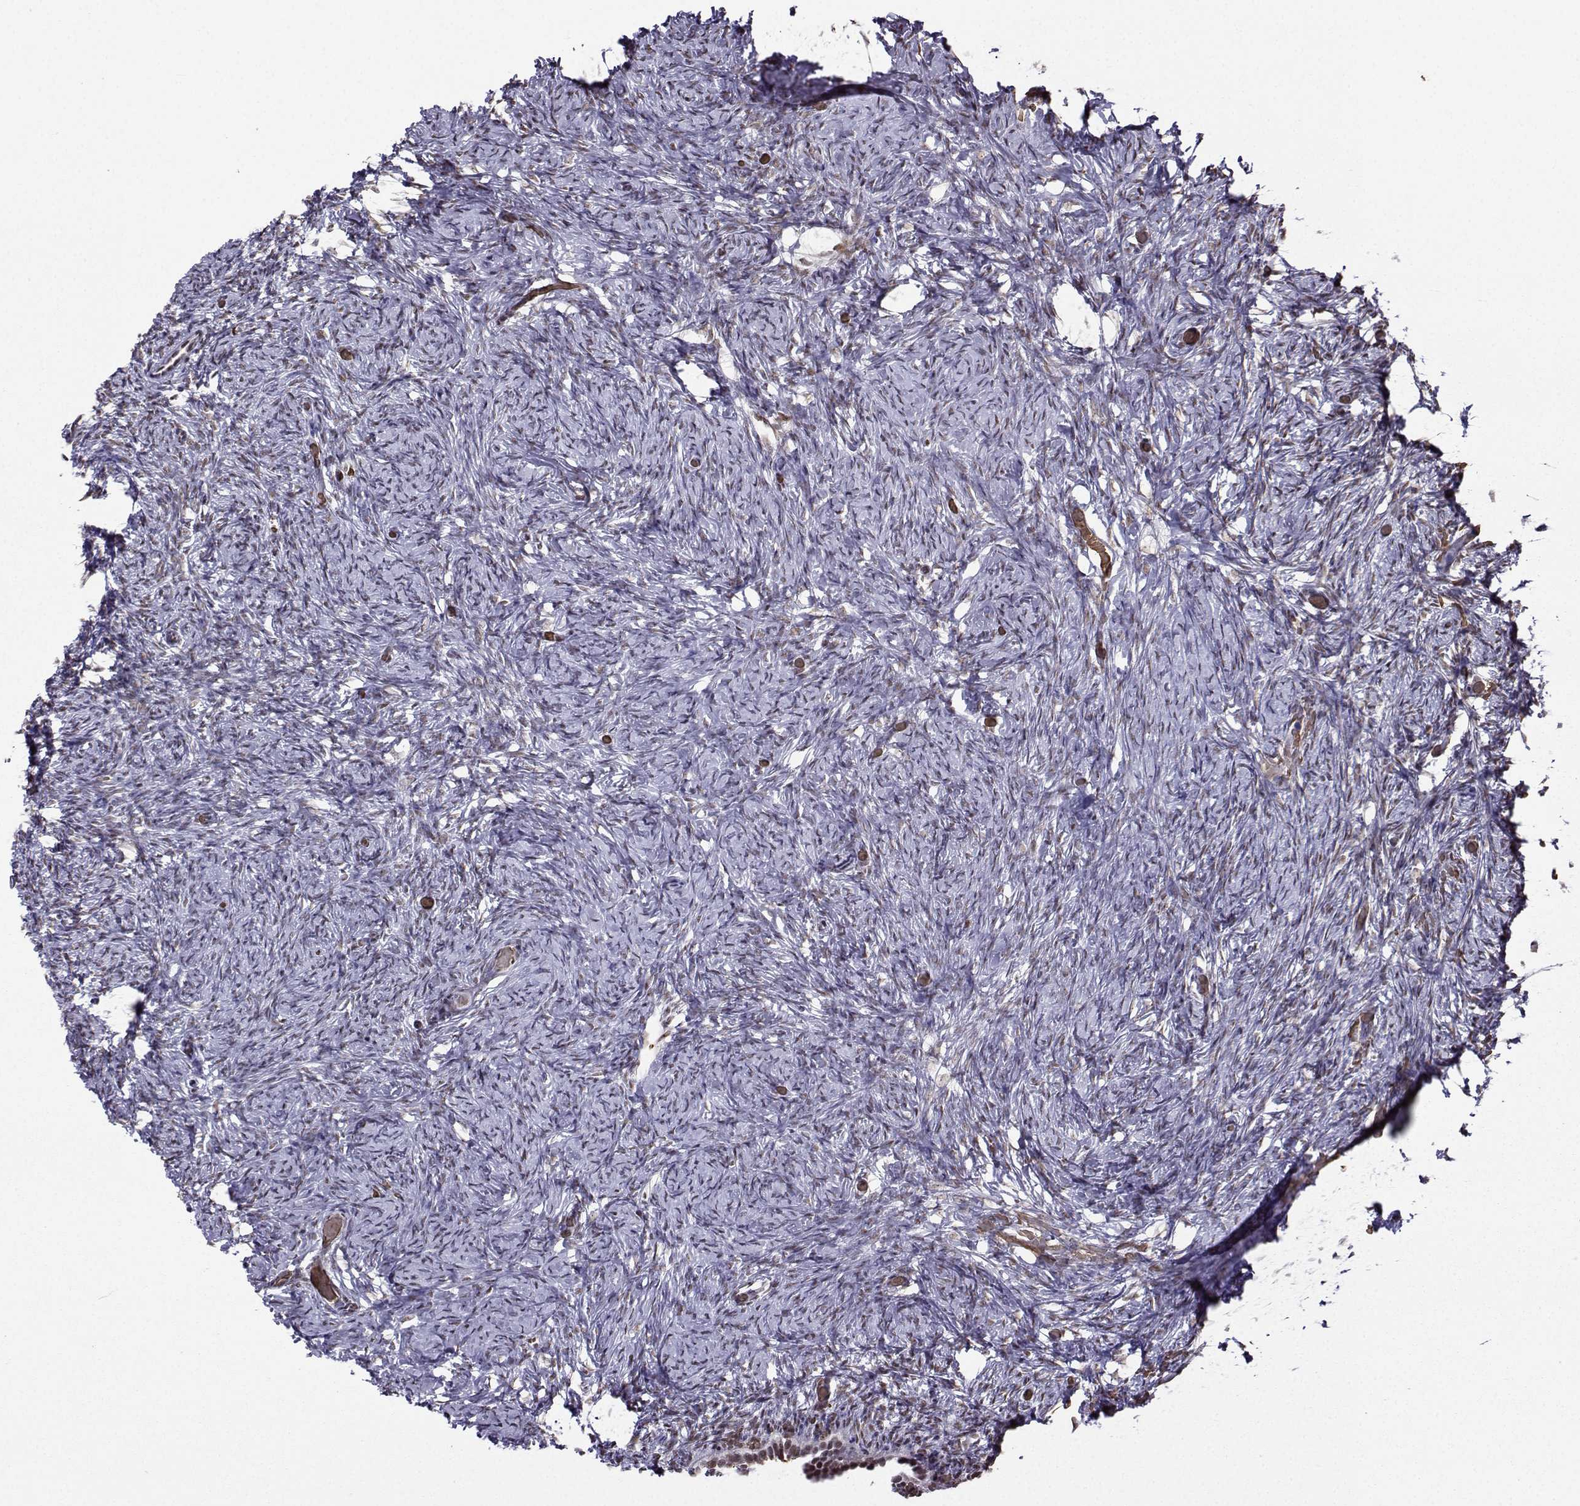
{"staining": {"intensity": "weak", "quantity": ">75%", "location": "nuclear"}, "tissue": "ovary", "cell_type": "Follicle cells", "image_type": "normal", "snomed": [{"axis": "morphology", "description": "Normal tissue, NOS"}, {"axis": "topography", "description": "Ovary"}], "caption": "A brown stain shows weak nuclear positivity of a protein in follicle cells of unremarkable ovary. (Stains: DAB (3,3'-diaminobenzidine) in brown, nuclei in blue, Microscopy: brightfield microscopy at high magnification).", "gene": "CCNK", "patient": {"sex": "female", "age": 39}}